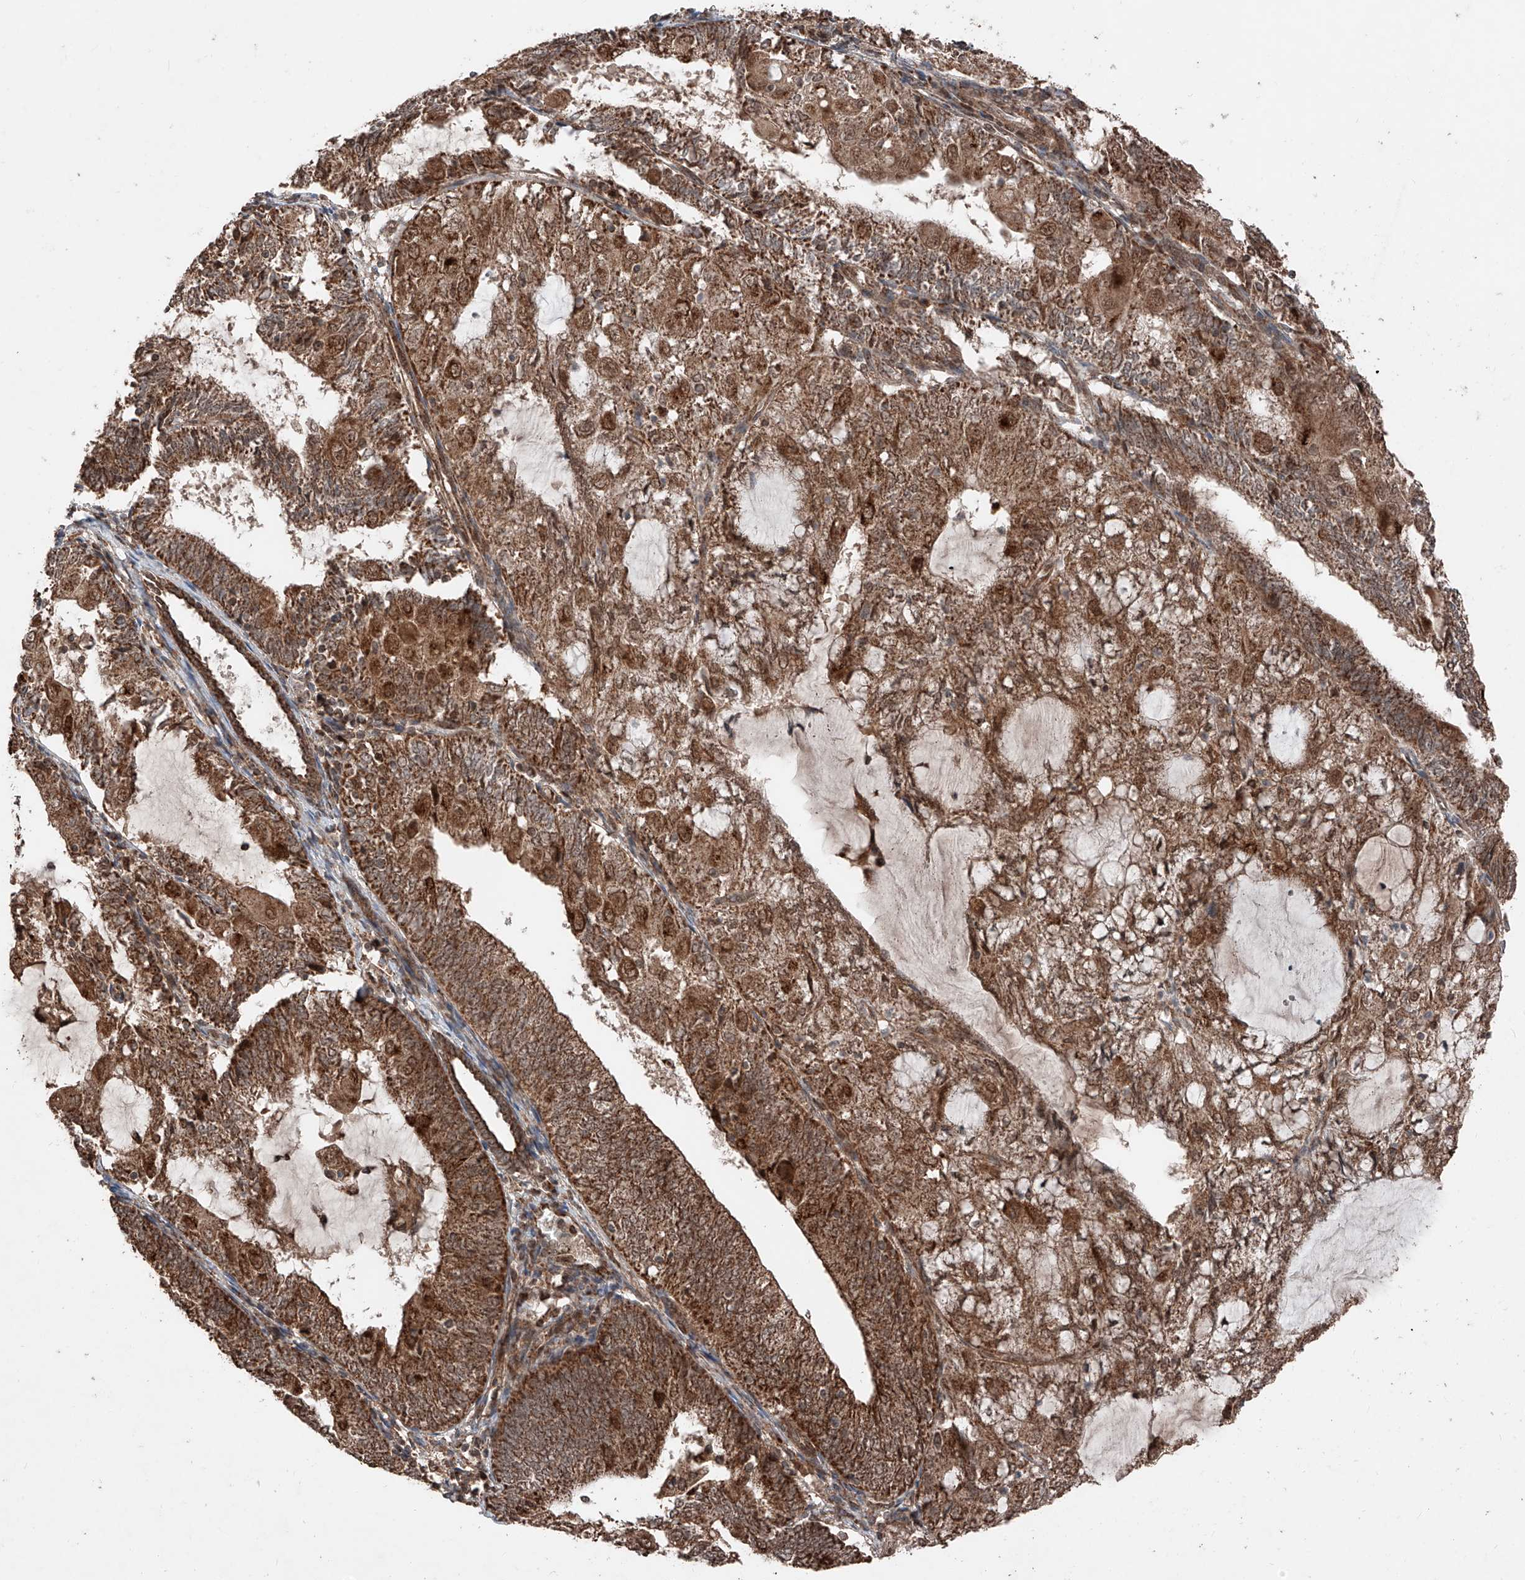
{"staining": {"intensity": "strong", "quantity": ">75%", "location": "cytoplasmic/membranous,nuclear"}, "tissue": "endometrial cancer", "cell_type": "Tumor cells", "image_type": "cancer", "snomed": [{"axis": "morphology", "description": "Adenocarcinoma, NOS"}, {"axis": "topography", "description": "Endometrium"}], "caption": "Immunohistochemistry micrograph of neoplastic tissue: adenocarcinoma (endometrial) stained using IHC exhibits high levels of strong protein expression localized specifically in the cytoplasmic/membranous and nuclear of tumor cells, appearing as a cytoplasmic/membranous and nuclear brown color.", "gene": "ZSCAN29", "patient": {"sex": "female", "age": 81}}